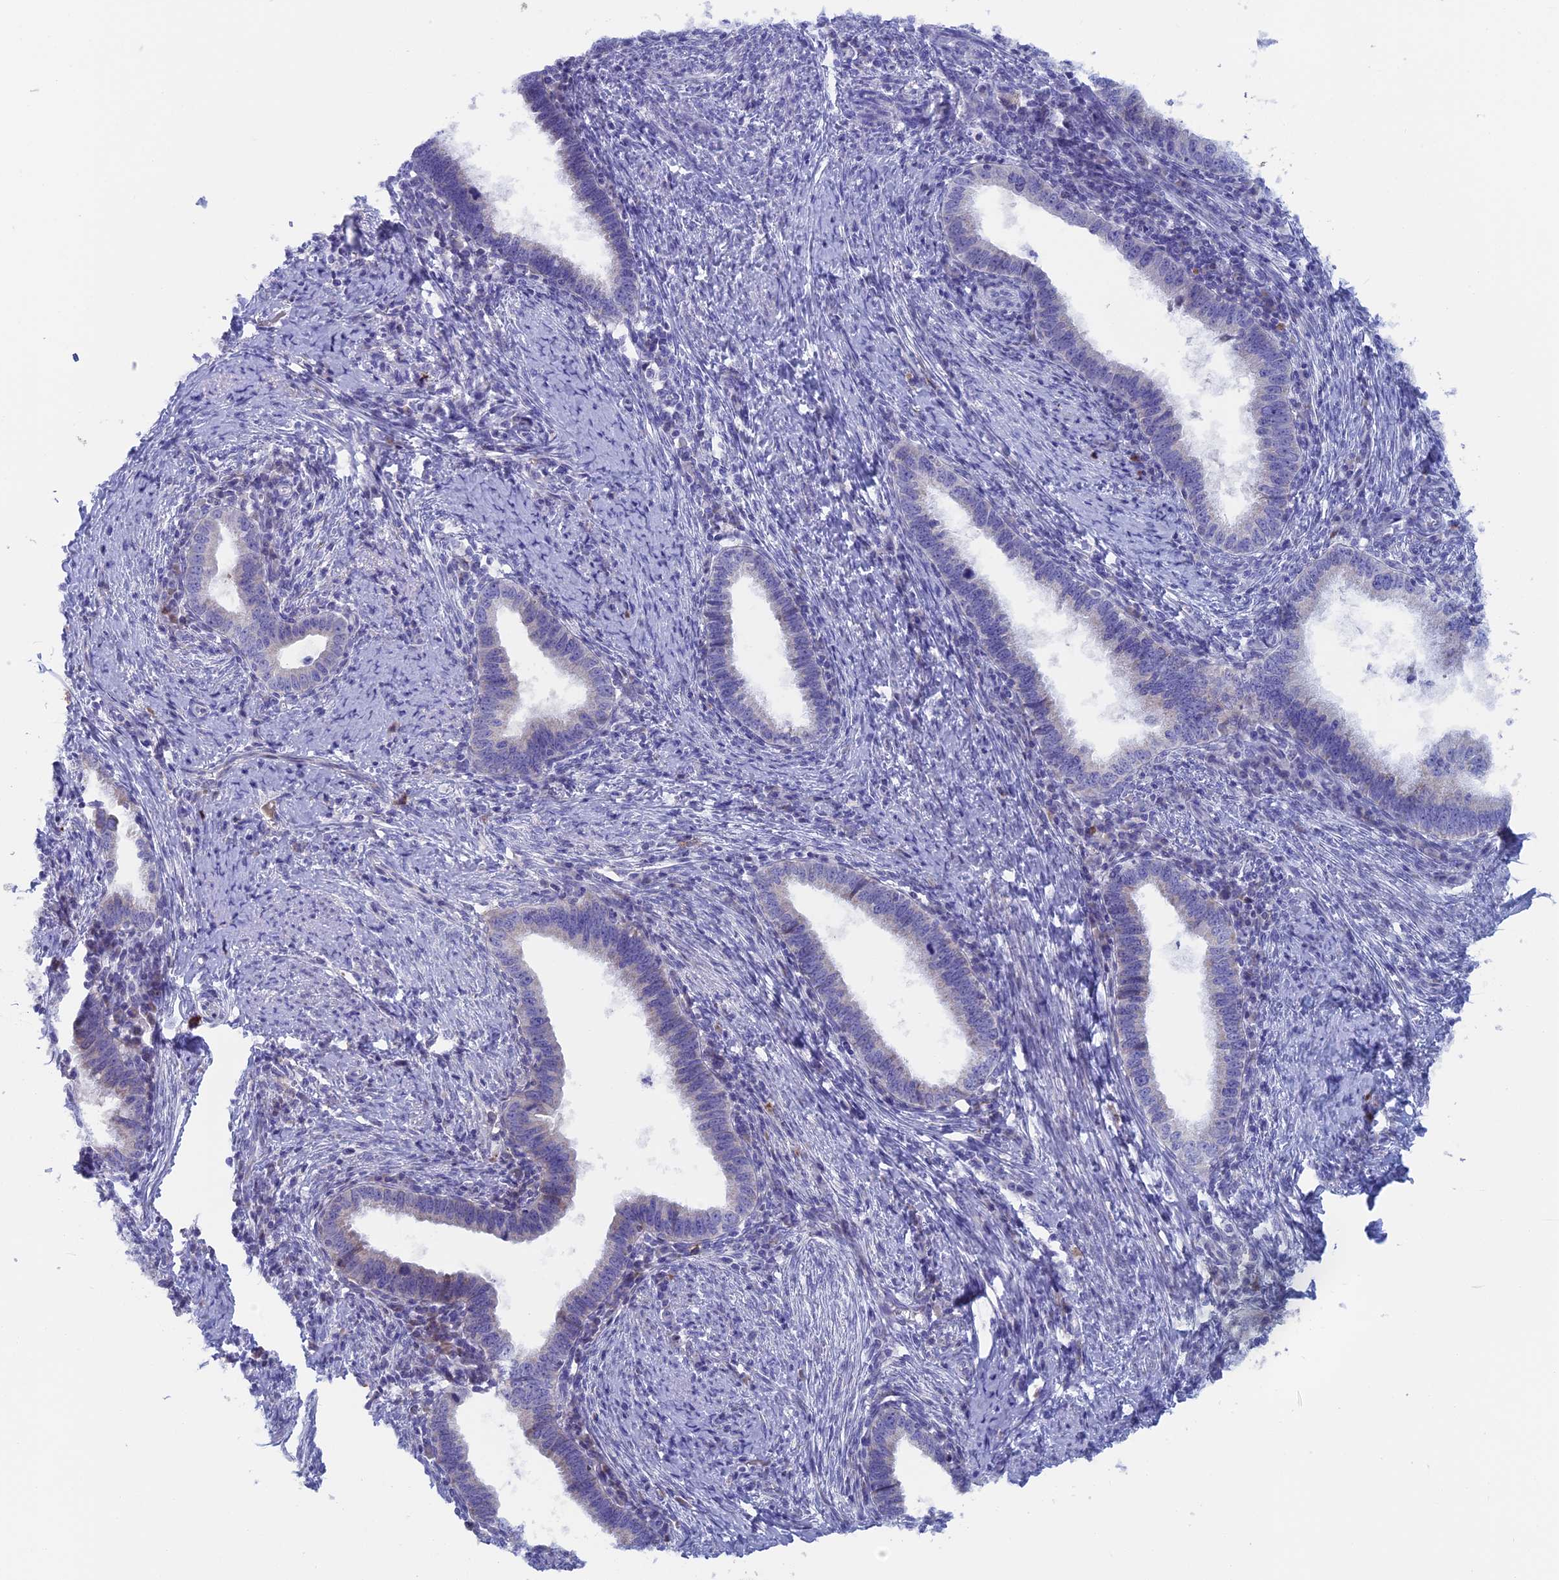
{"staining": {"intensity": "negative", "quantity": "none", "location": "none"}, "tissue": "cervical cancer", "cell_type": "Tumor cells", "image_type": "cancer", "snomed": [{"axis": "morphology", "description": "Adenocarcinoma, NOS"}, {"axis": "topography", "description": "Cervix"}], "caption": "High power microscopy image of an IHC histopathology image of cervical cancer (adenocarcinoma), revealing no significant expression in tumor cells. Brightfield microscopy of IHC stained with DAB (brown) and hematoxylin (blue), captured at high magnification.", "gene": "NIBAN3", "patient": {"sex": "female", "age": 36}}